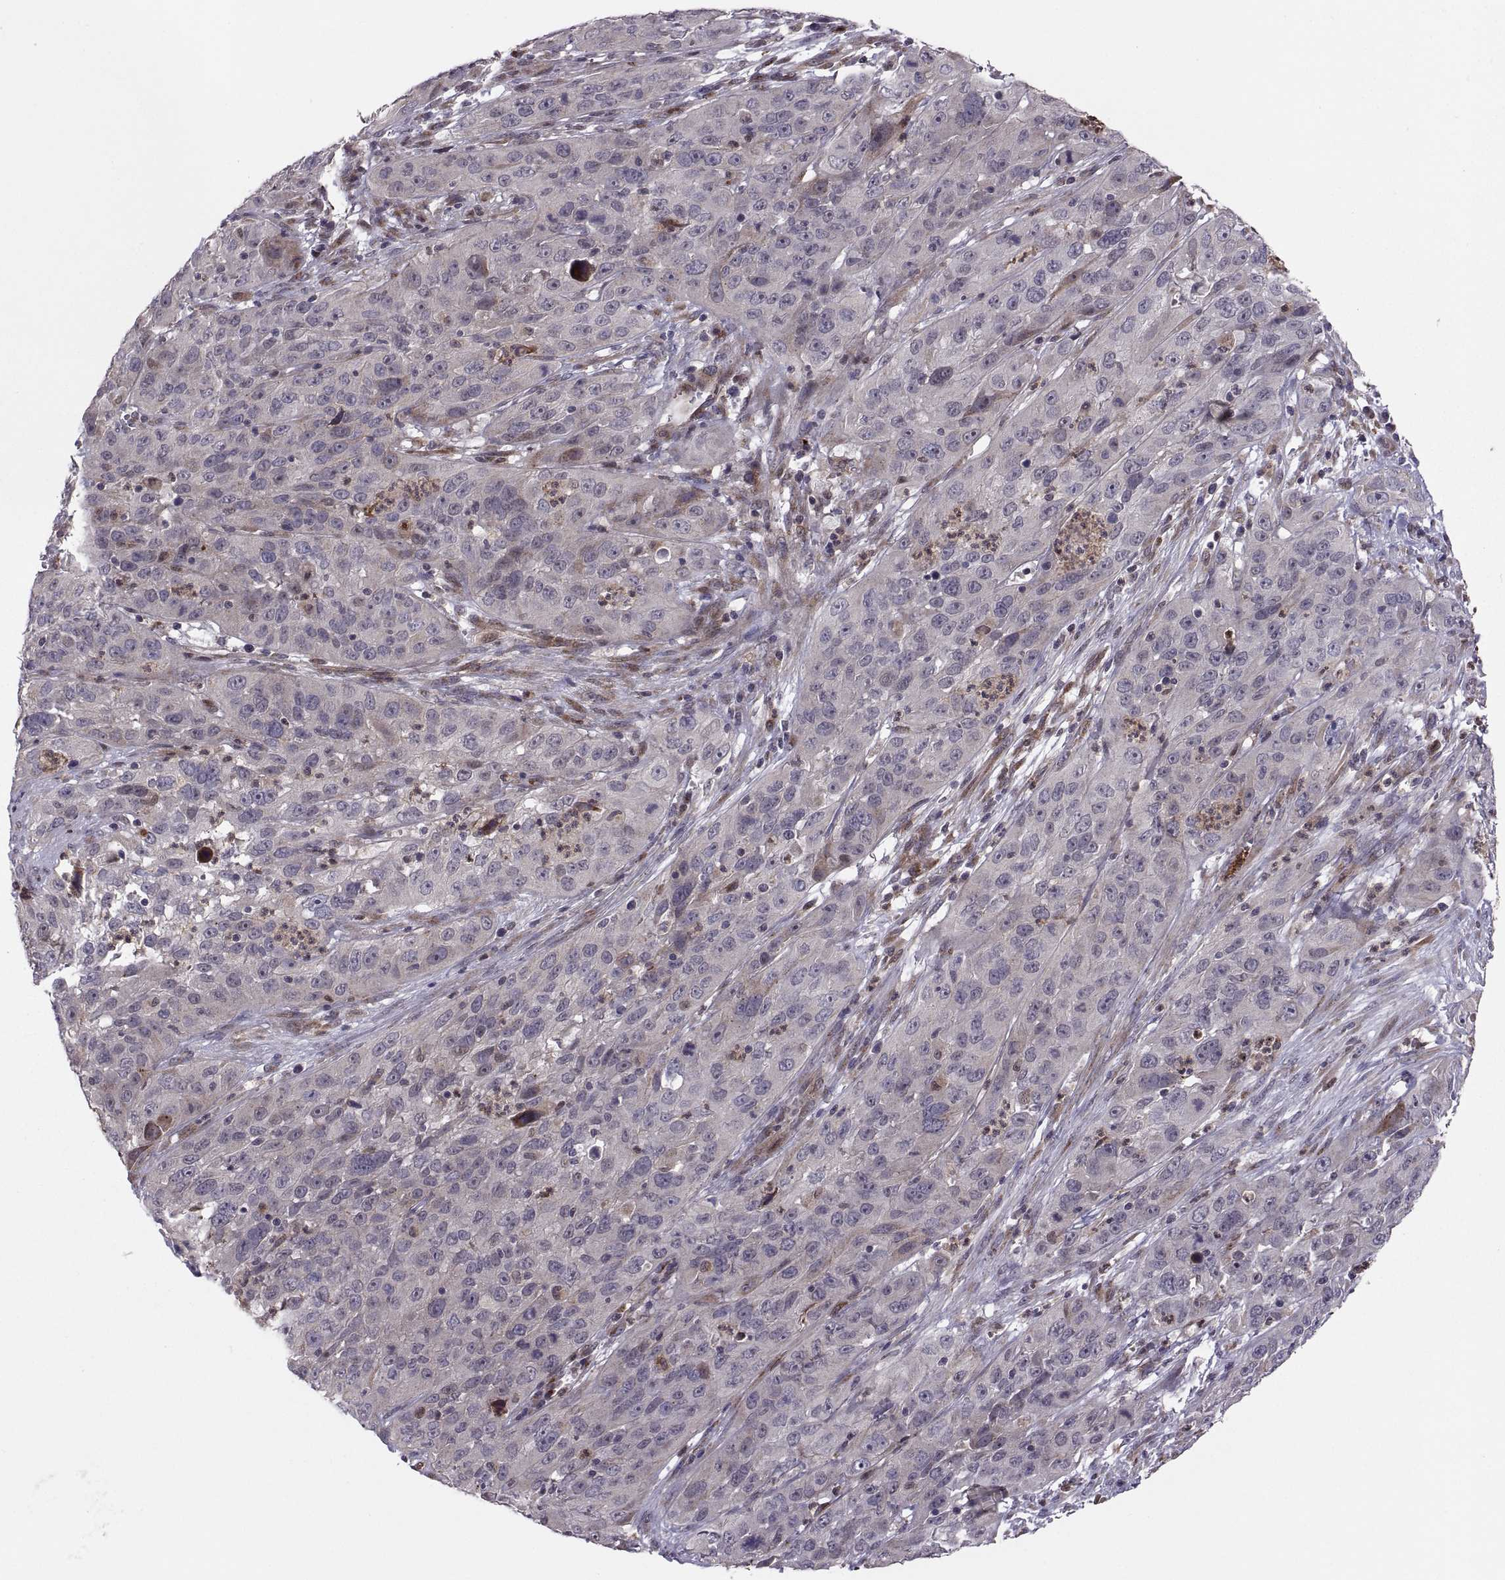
{"staining": {"intensity": "moderate", "quantity": "<25%", "location": "cytoplasmic/membranous"}, "tissue": "cervical cancer", "cell_type": "Tumor cells", "image_type": "cancer", "snomed": [{"axis": "morphology", "description": "Squamous cell carcinoma, NOS"}, {"axis": "topography", "description": "Cervix"}], "caption": "A high-resolution image shows immunohistochemistry staining of cervical cancer (squamous cell carcinoma), which reveals moderate cytoplasmic/membranous positivity in about <25% of tumor cells.", "gene": "TESC", "patient": {"sex": "female", "age": 32}}